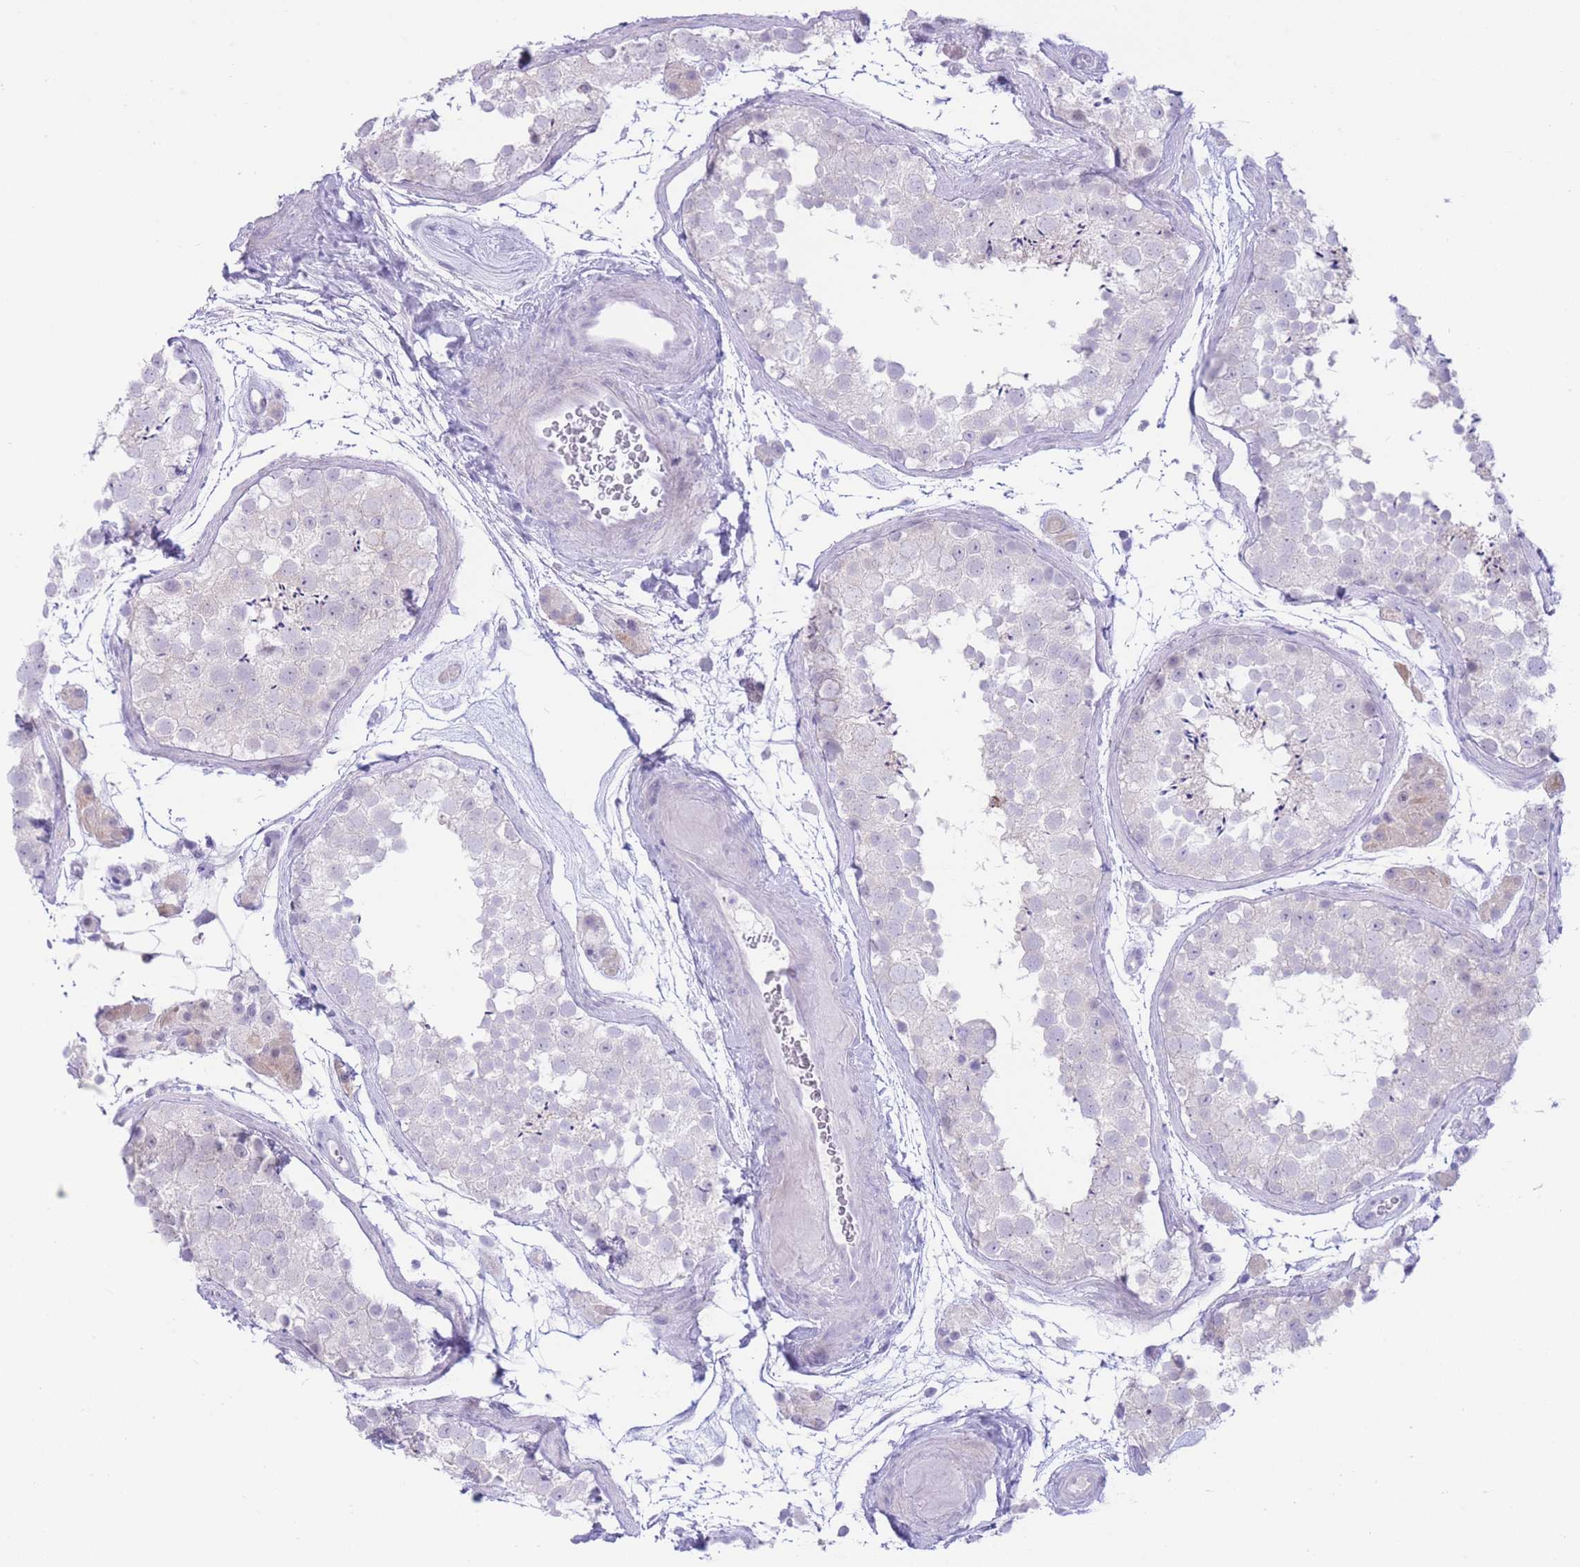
{"staining": {"intensity": "negative", "quantity": "none", "location": "none"}, "tissue": "testis", "cell_type": "Cells in seminiferous ducts", "image_type": "normal", "snomed": [{"axis": "morphology", "description": "Normal tissue, NOS"}, {"axis": "topography", "description": "Testis"}], "caption": "Unremarkable testis was stained to show a protein in brown. There is no significant positivity in cells in seminiferous ducts.", "gene": "ZNF212", "patient": {"sex": "male", "age": 41}}